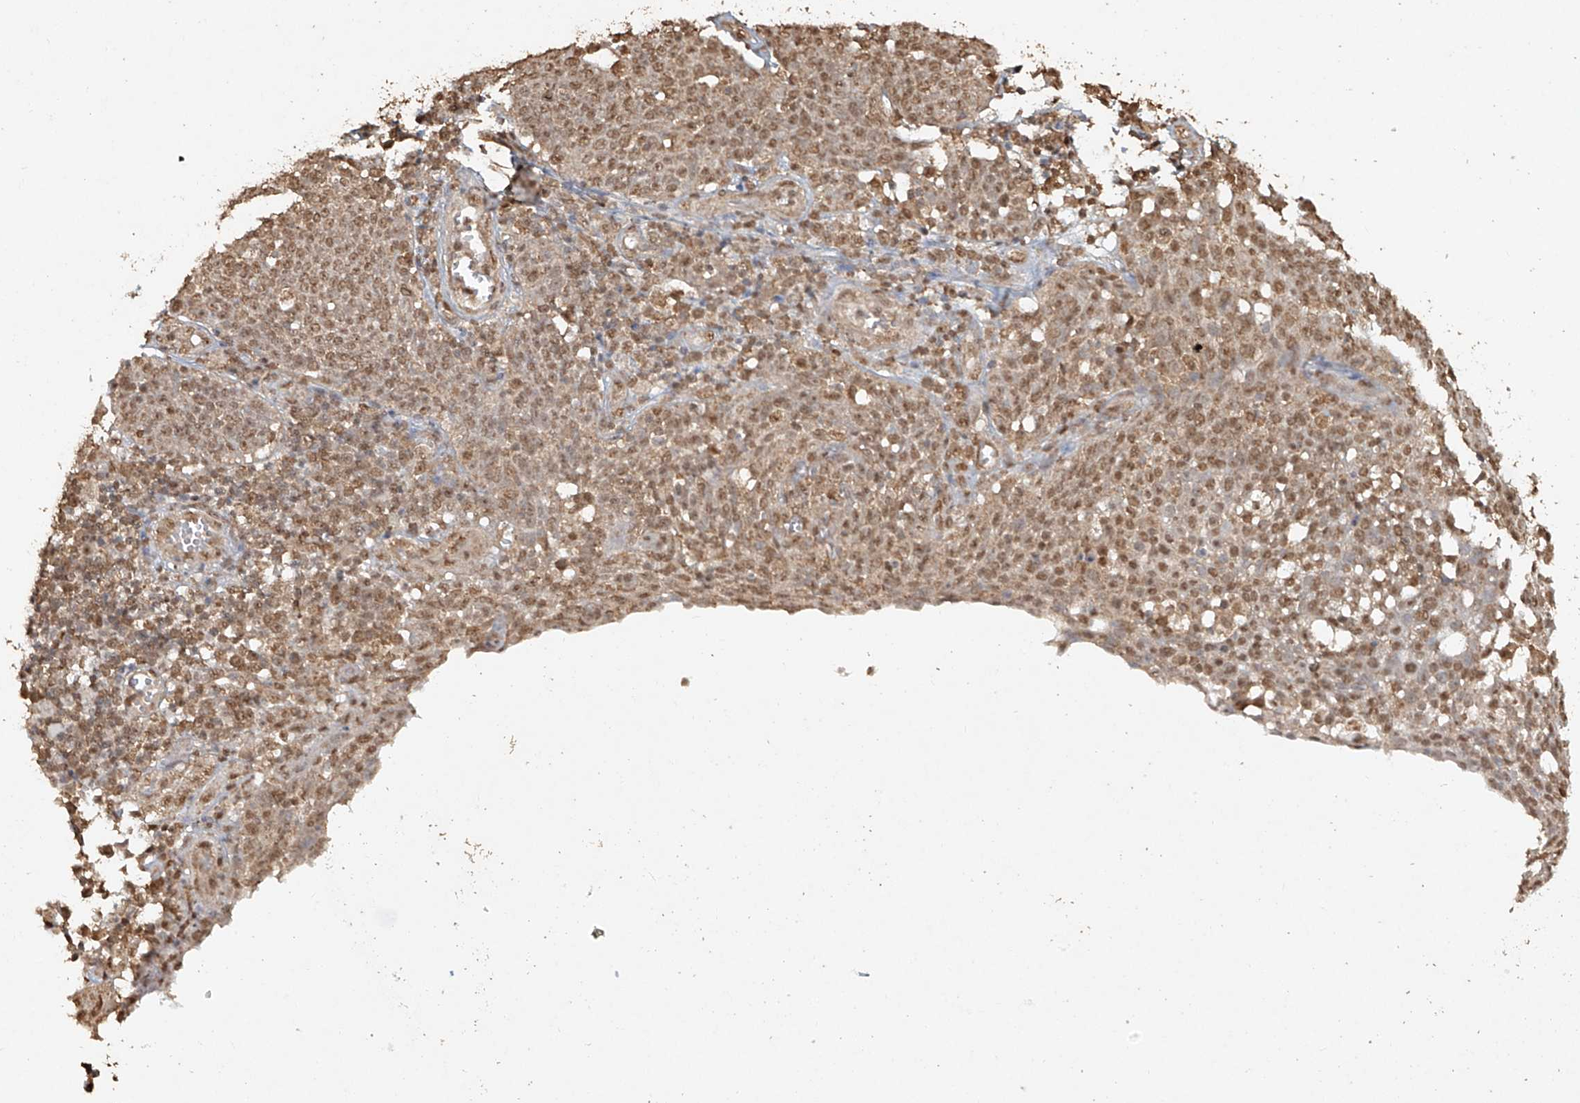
{"staining": {"intensity": "moderate", "quantity": "25%-75%", "location": "nuclear"}, "tissue": "cervical cancer", "cell_type": "Tumor cells", "image_type": "cancer", "snomed": [{"axis": "morphology", "description": "Squamous cell carcinoma, NOS"}, {"axis": "topography", "description": "Cervix"}], "caption": "There is medium levels of moderate nuclear positivity in tumor cells of cervical cancer, as demonstrated by immunohistochemical staining (brown color).", "gene": "TIGAR", "patient": {"sex": "female", "age": 34}}